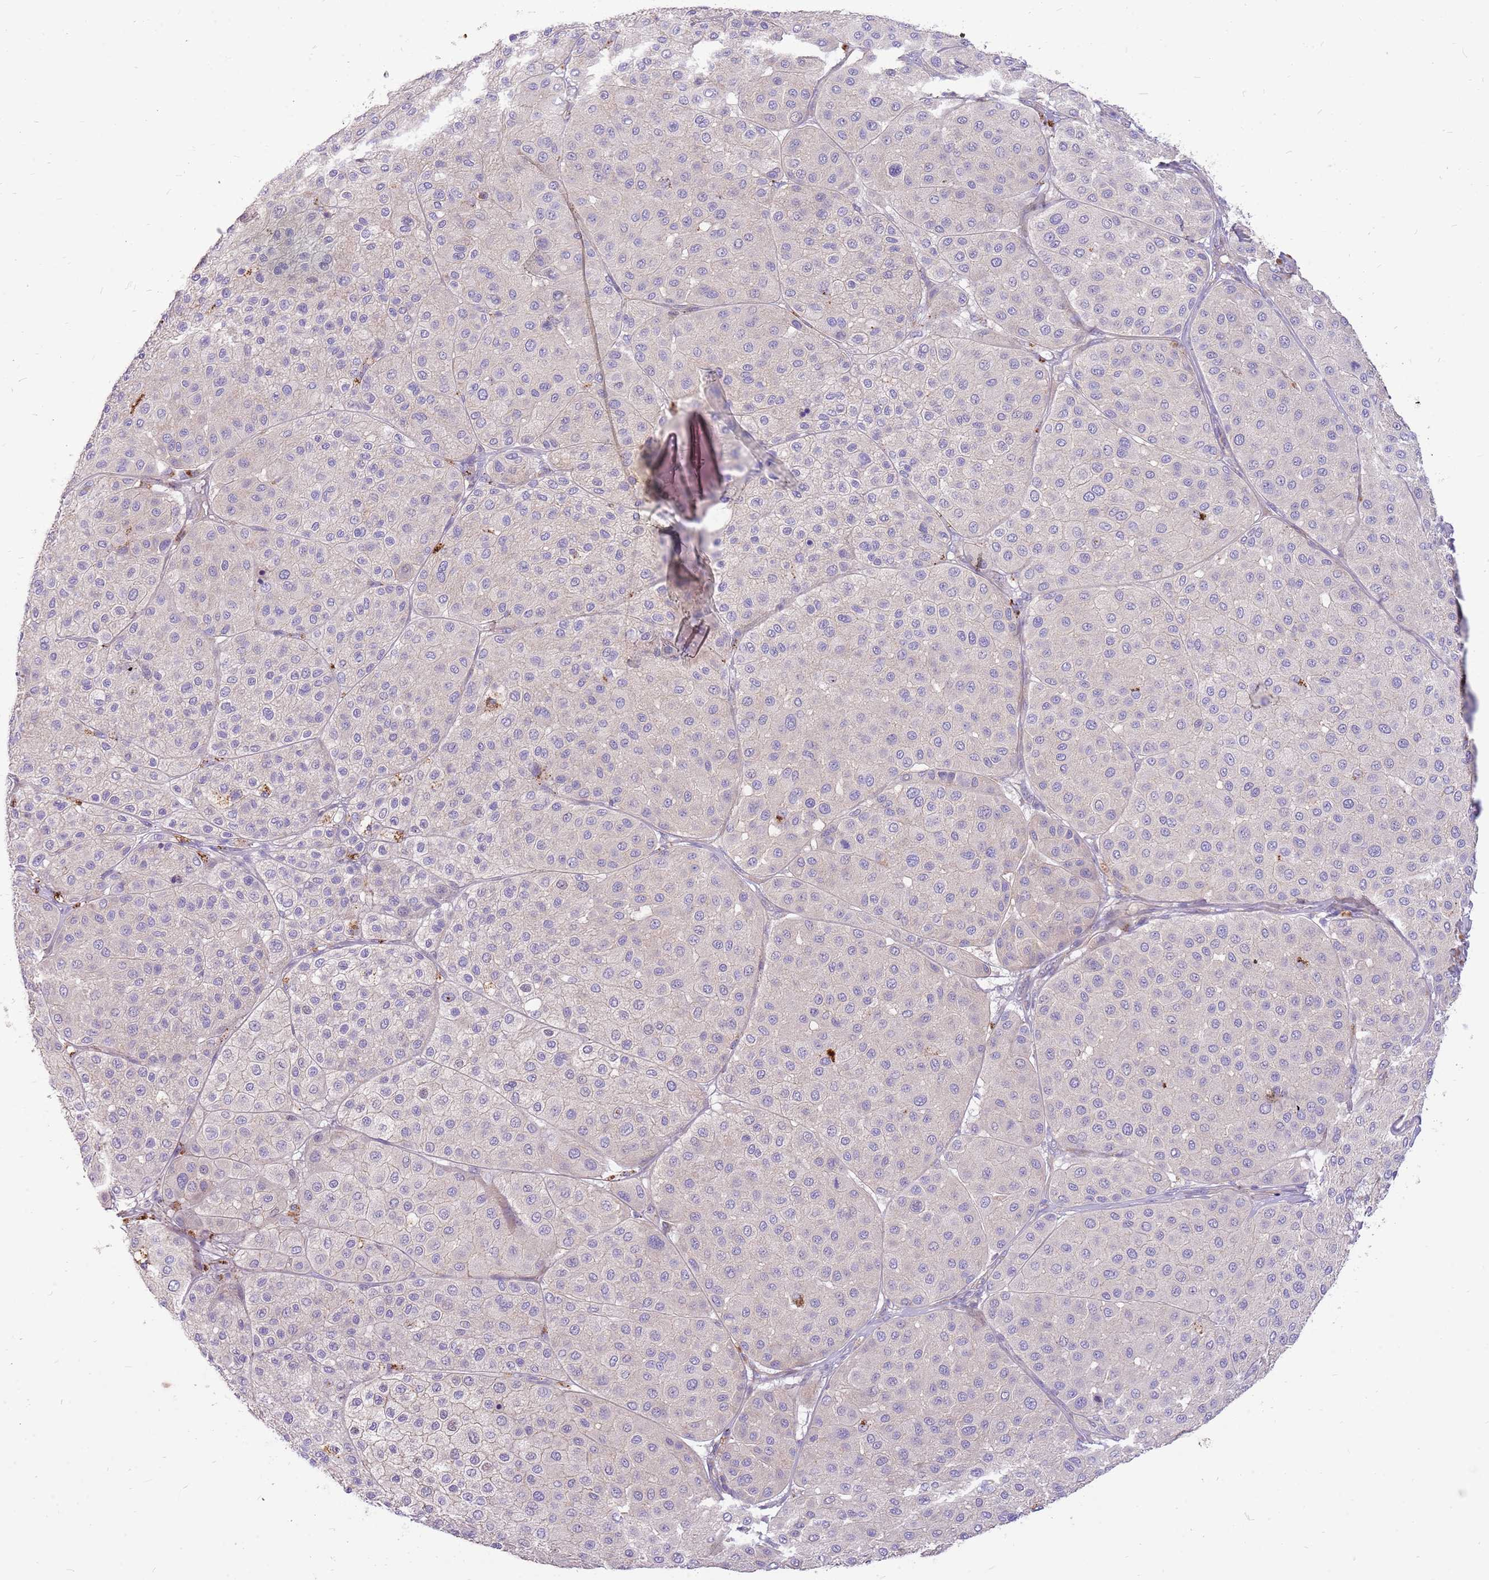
{"staining": {"intensity": "negative", "quantity": "none", "location": "none"}, "tissue": "melanoma", "cell_type": "Tumor cells", "image_type": "cancer", "snomed": [{"axis": "morphology", "description": "Malignant melanoma, Metastatic site"}, {"axis": "topography", "description": "Smooth muscle"}], "caption": "Tumor cells show no significant positivity in melanoma.", "gene": "NTN4", "patient": {"sex": "male", "age": 41}}